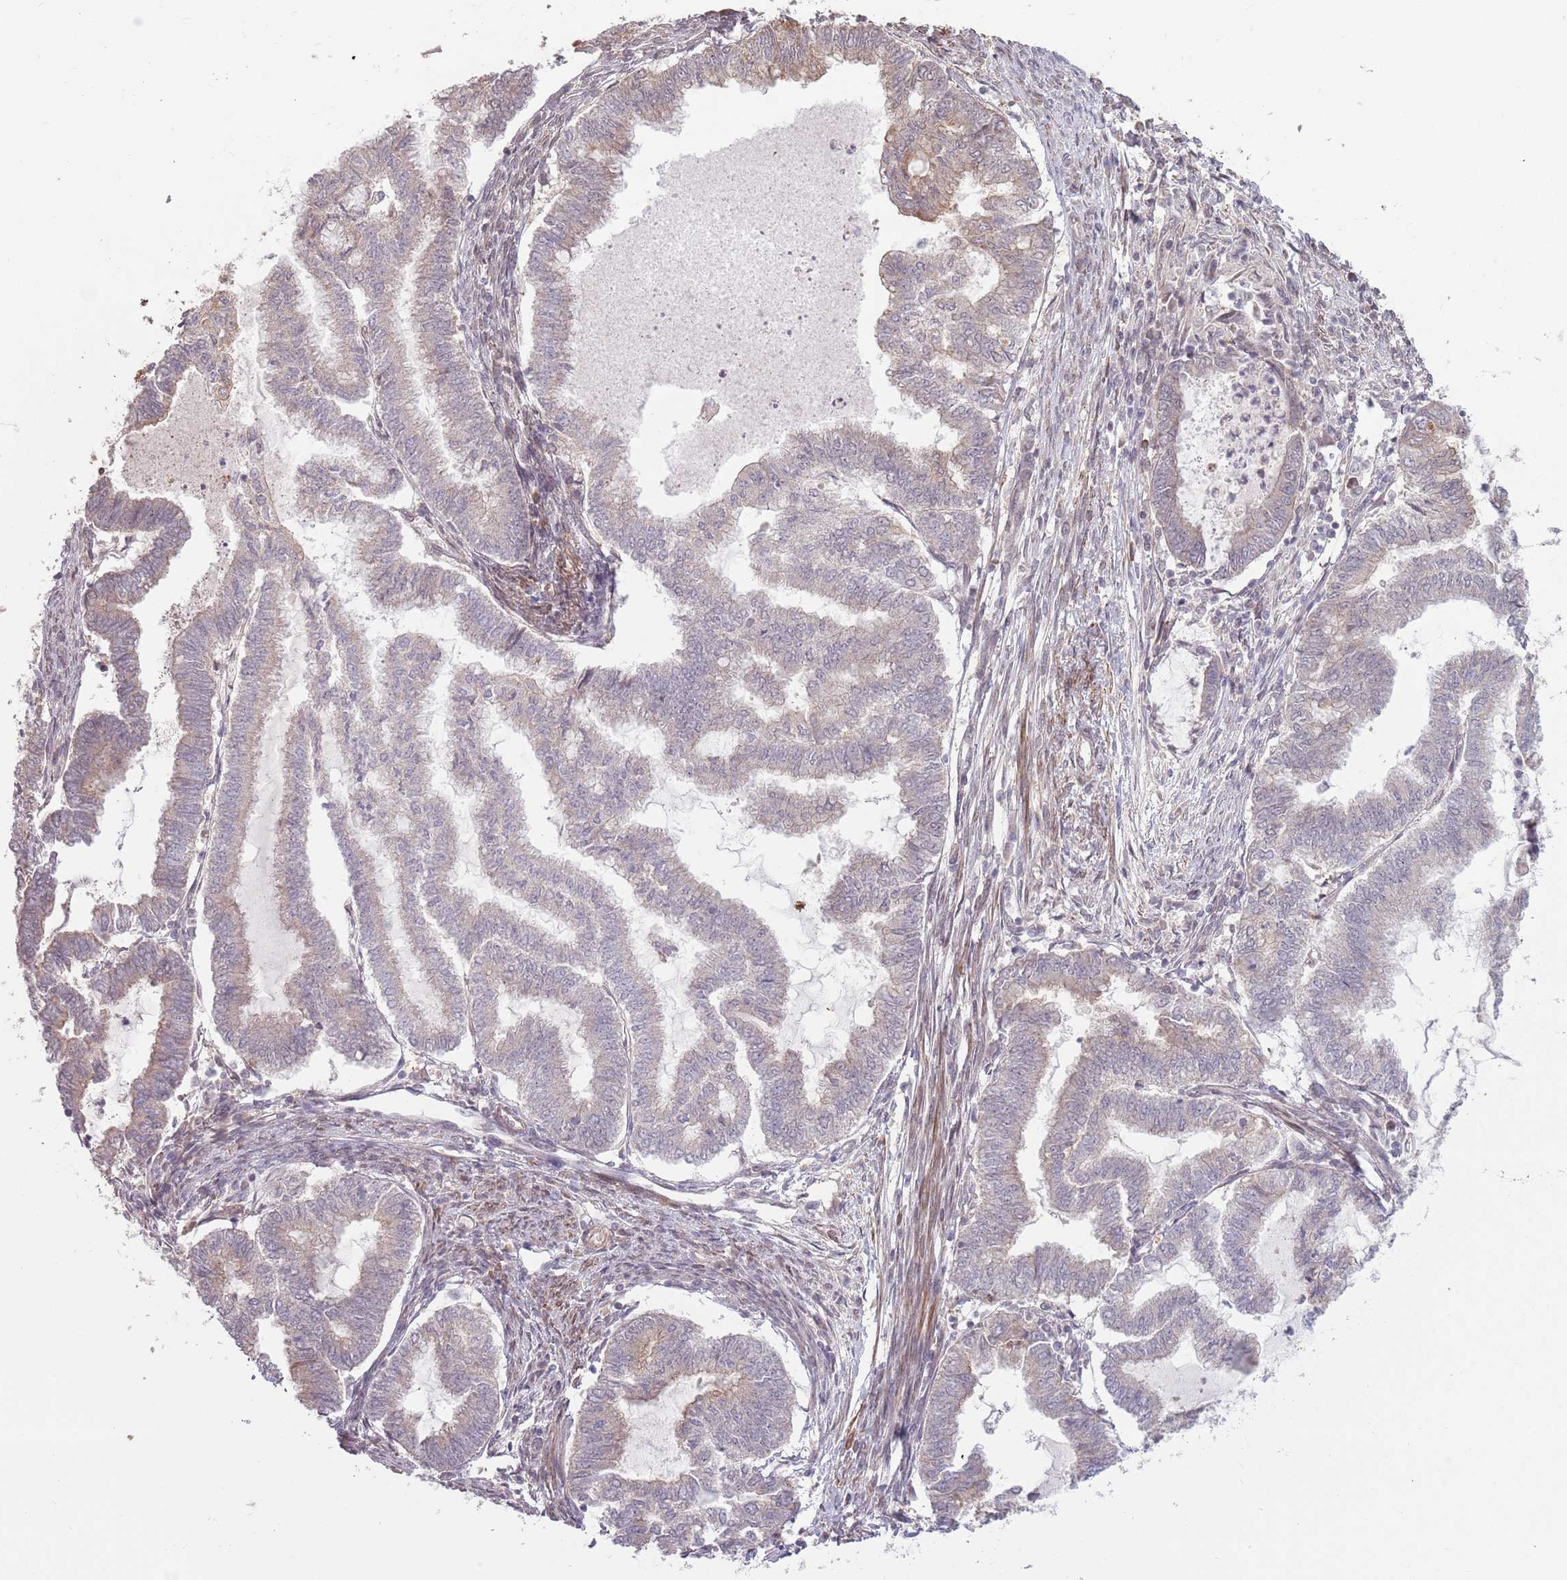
{"staining": {"intensity": "weak", "quantity": "<25%", "location": "cytoplasmic/membranous"}, "tissue": "endometrial cancer", "cell_type": "Tumor cells", "image_type": "cancer", "snomed": [{"axis": "morphology", "description": "Adenocarcinoma, NOS"}, {"axis": "topography", "description": "Endometrium"}], "caption": "Immunohistochemistry photomicrograph of human endometrial cancer stained for a protein (brown), which reveals no expression in tumor cells. Brightfield microscopy of immunohistochemistry (IHC) stained with DAB (3,3'-diaminobenzidine) (brown) and hematoxylin (blue), captured at high magnification.", "gene": "CCDC154", "patient": {"sex": "female", "age": 79}}